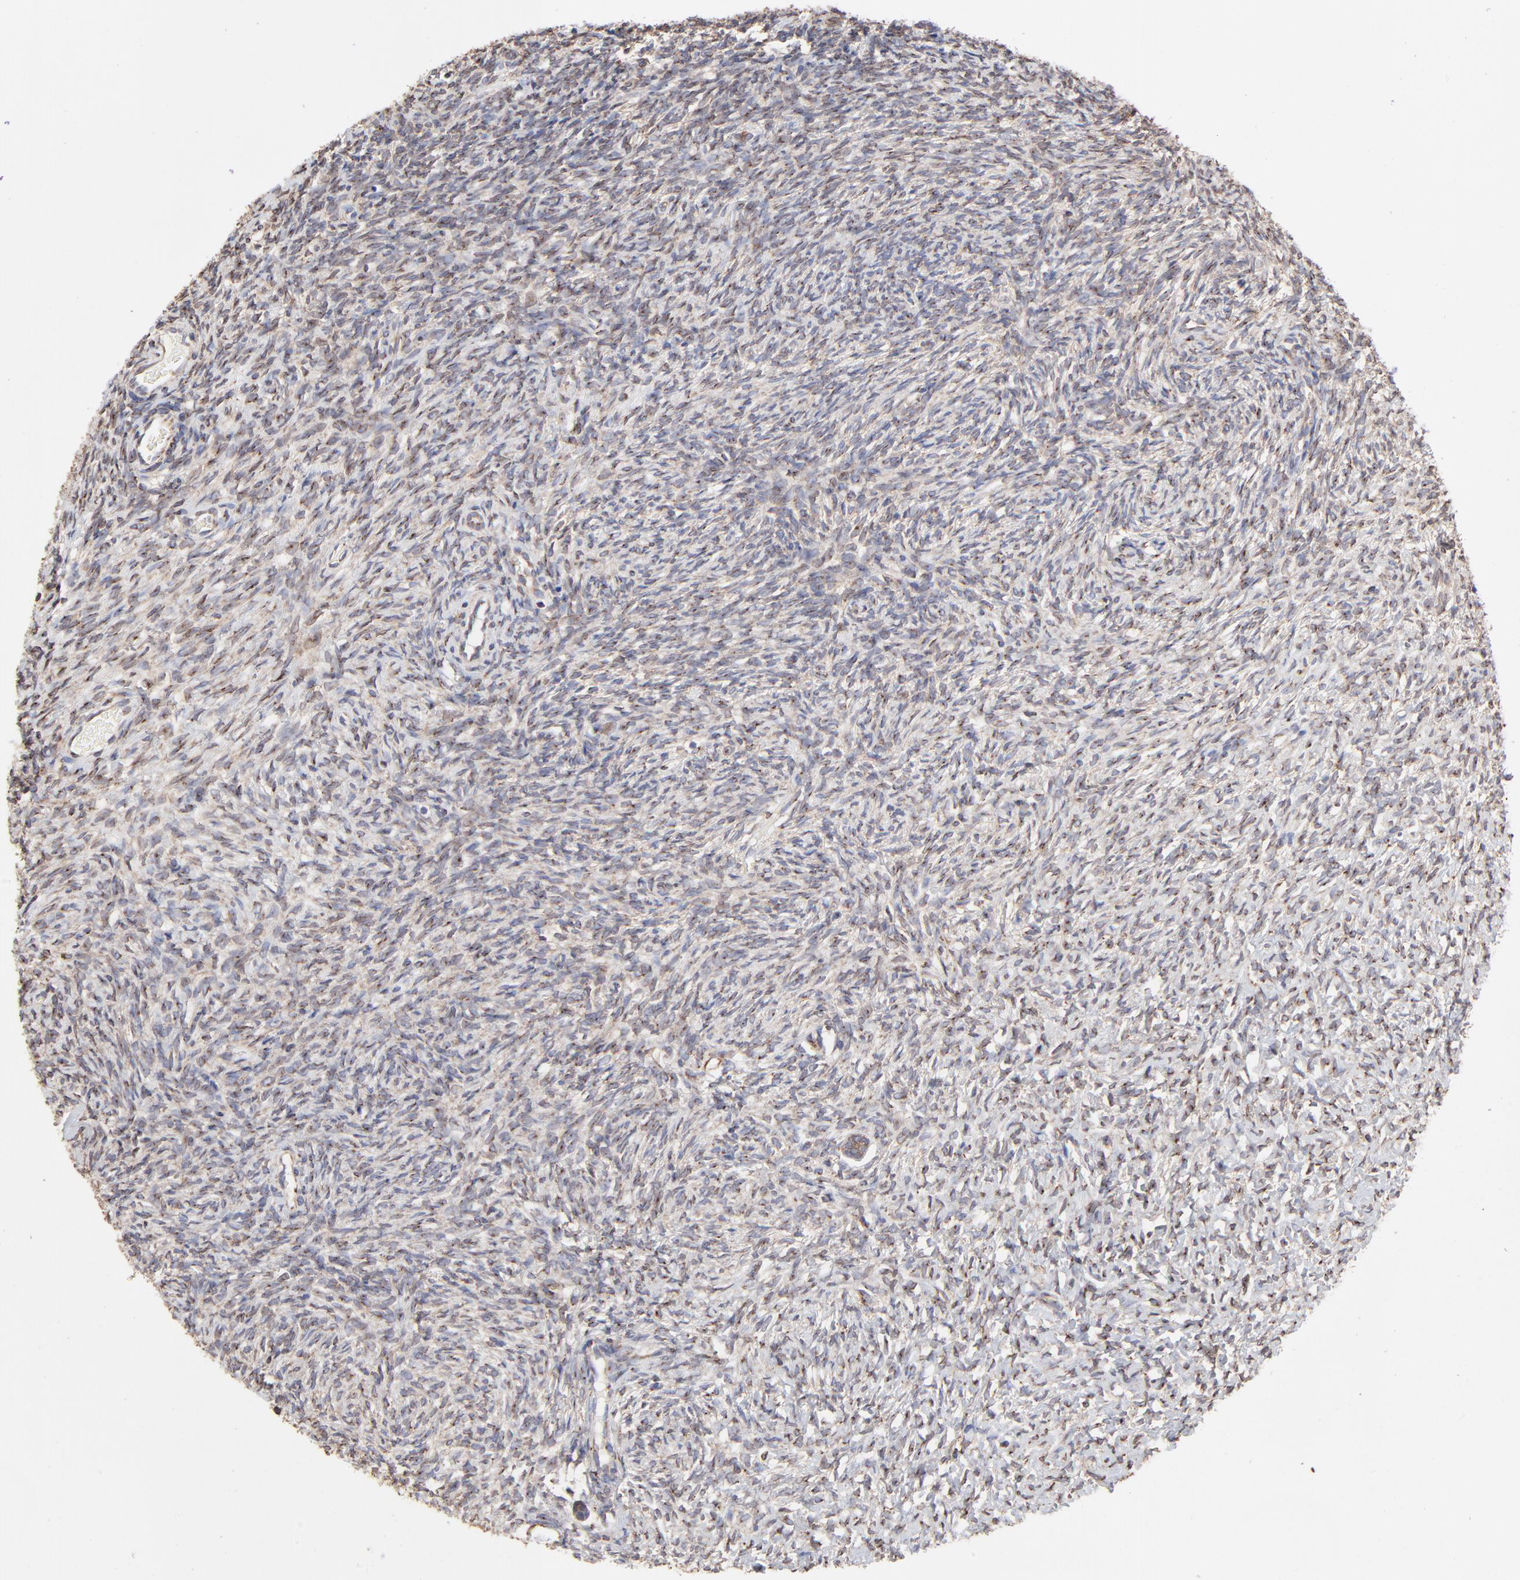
{"staining": {"intensity": "weak", "quantity": "25%-75%", "location": "cytoplasmic/membranous"}, "tissue": "ovary", "cell_type": "Ovarian stroma cells", "image_type": "normal", "snomed": [{"axis": "morphology", "description": "Normal tissue, NOS"}, {"axis": "topography", "description": "Ovary"}], "caption": "Immunohistochemistry (DAB) staining of benign ovary shows weak cytoplasmic/membranous protein positivity in approximately 25%-75% of ovarian stroma cells. Nuclei are stained in blue.", "gene": "LMAN1", "patient": {"sex": "female", "age": 35}}